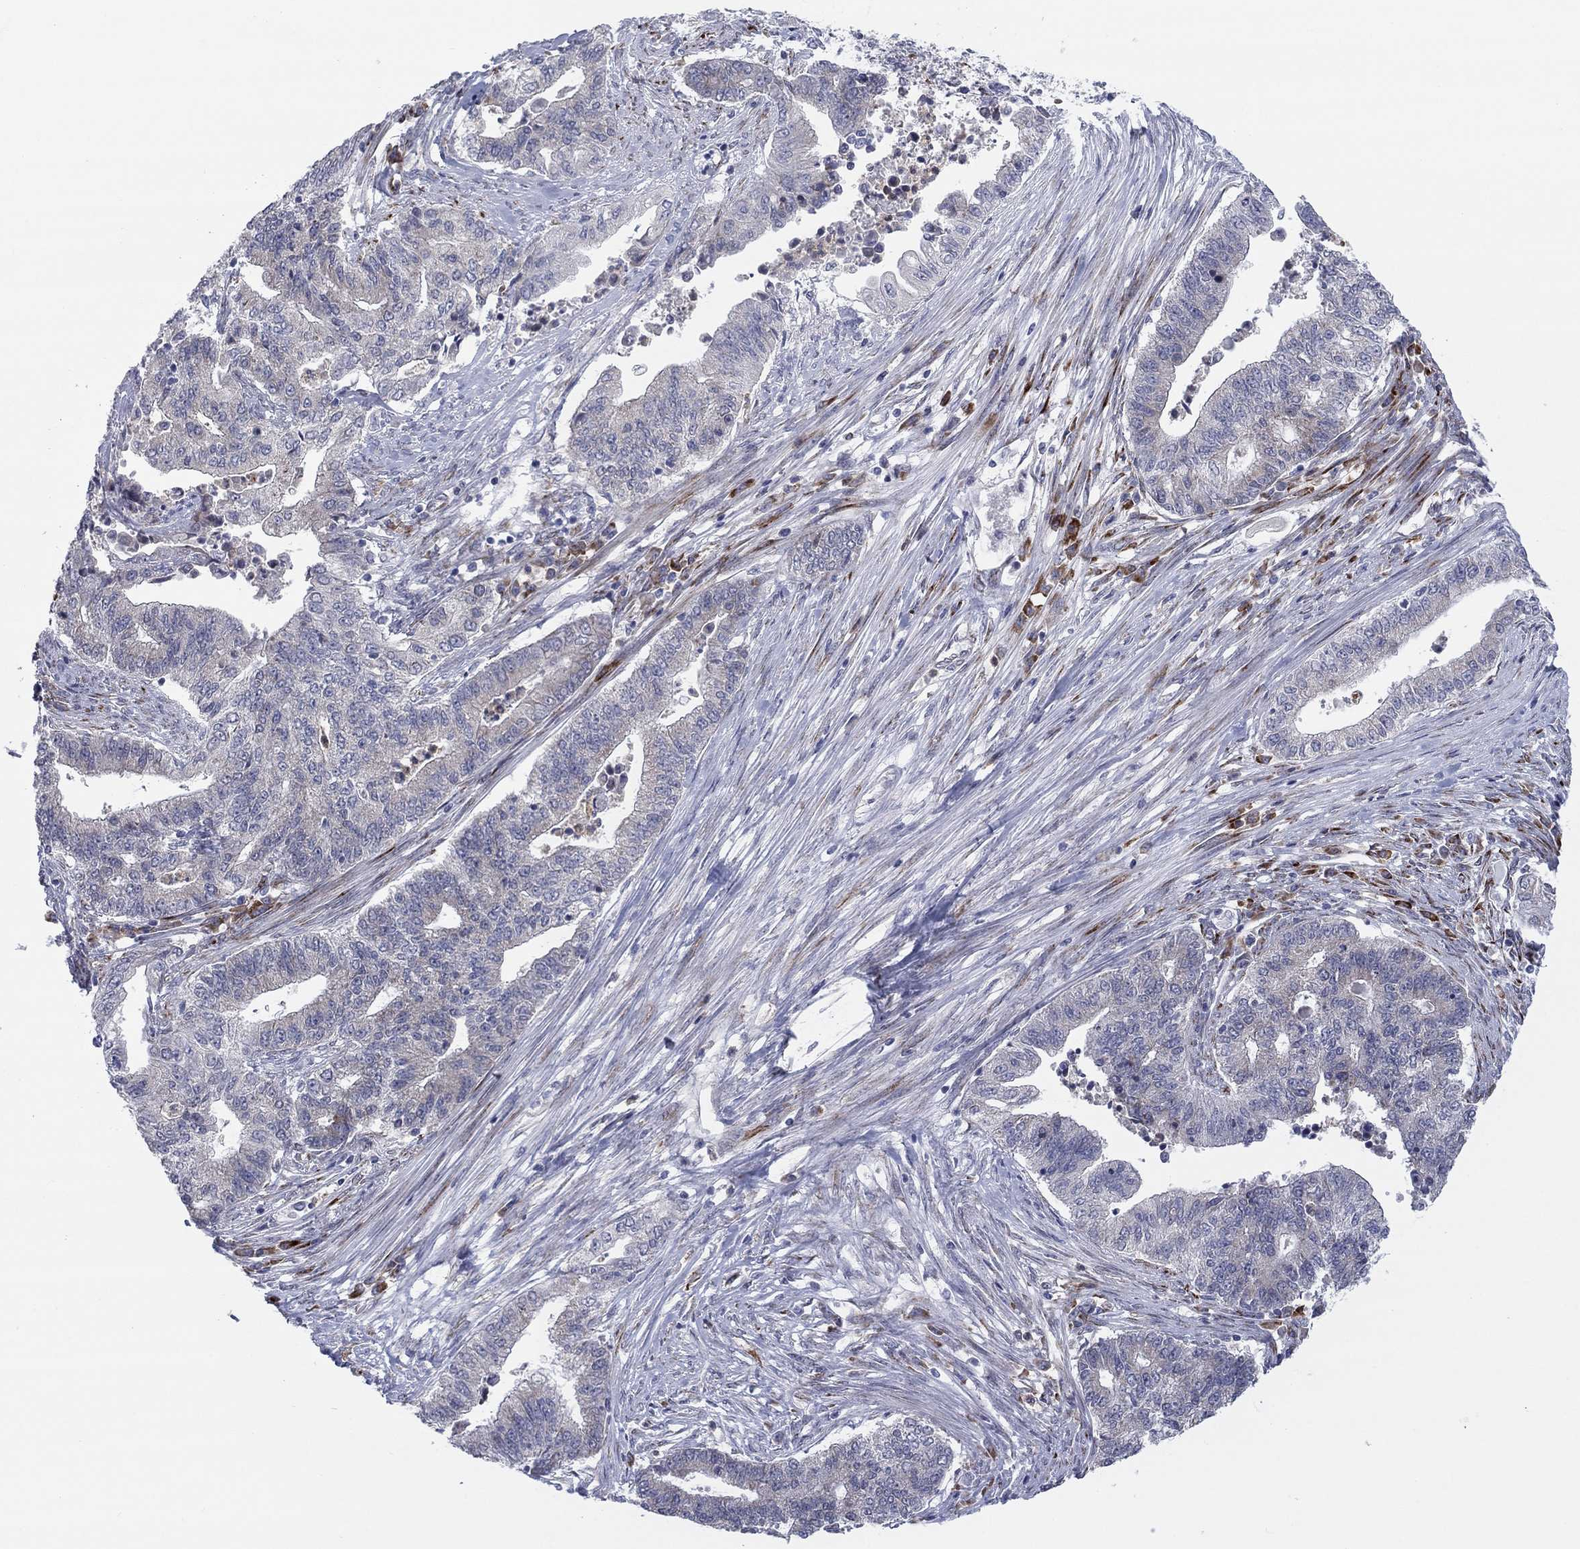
{"staining": {"intensity": "negative", "quantity": "none", "location": "none"}, "tissue": "endometrial cancer", "cell_type": "Tumor cells", "image_type": "cancer", "snomed": [{"axis": "morphology", "description": "Adenocarcinoma, NOS"}, {"axis": "topography", "description": "Uterus"}, {"axis": "topography", "description": "Endometrium"}], "caption": "This is an immunohistochemistry (IHC) photomicrograph of human endometrial adenocarcinoma. There is no expression in tumor cells.", "gene": "TTC21B", "patient": {"sex": "female", "age": 54}}